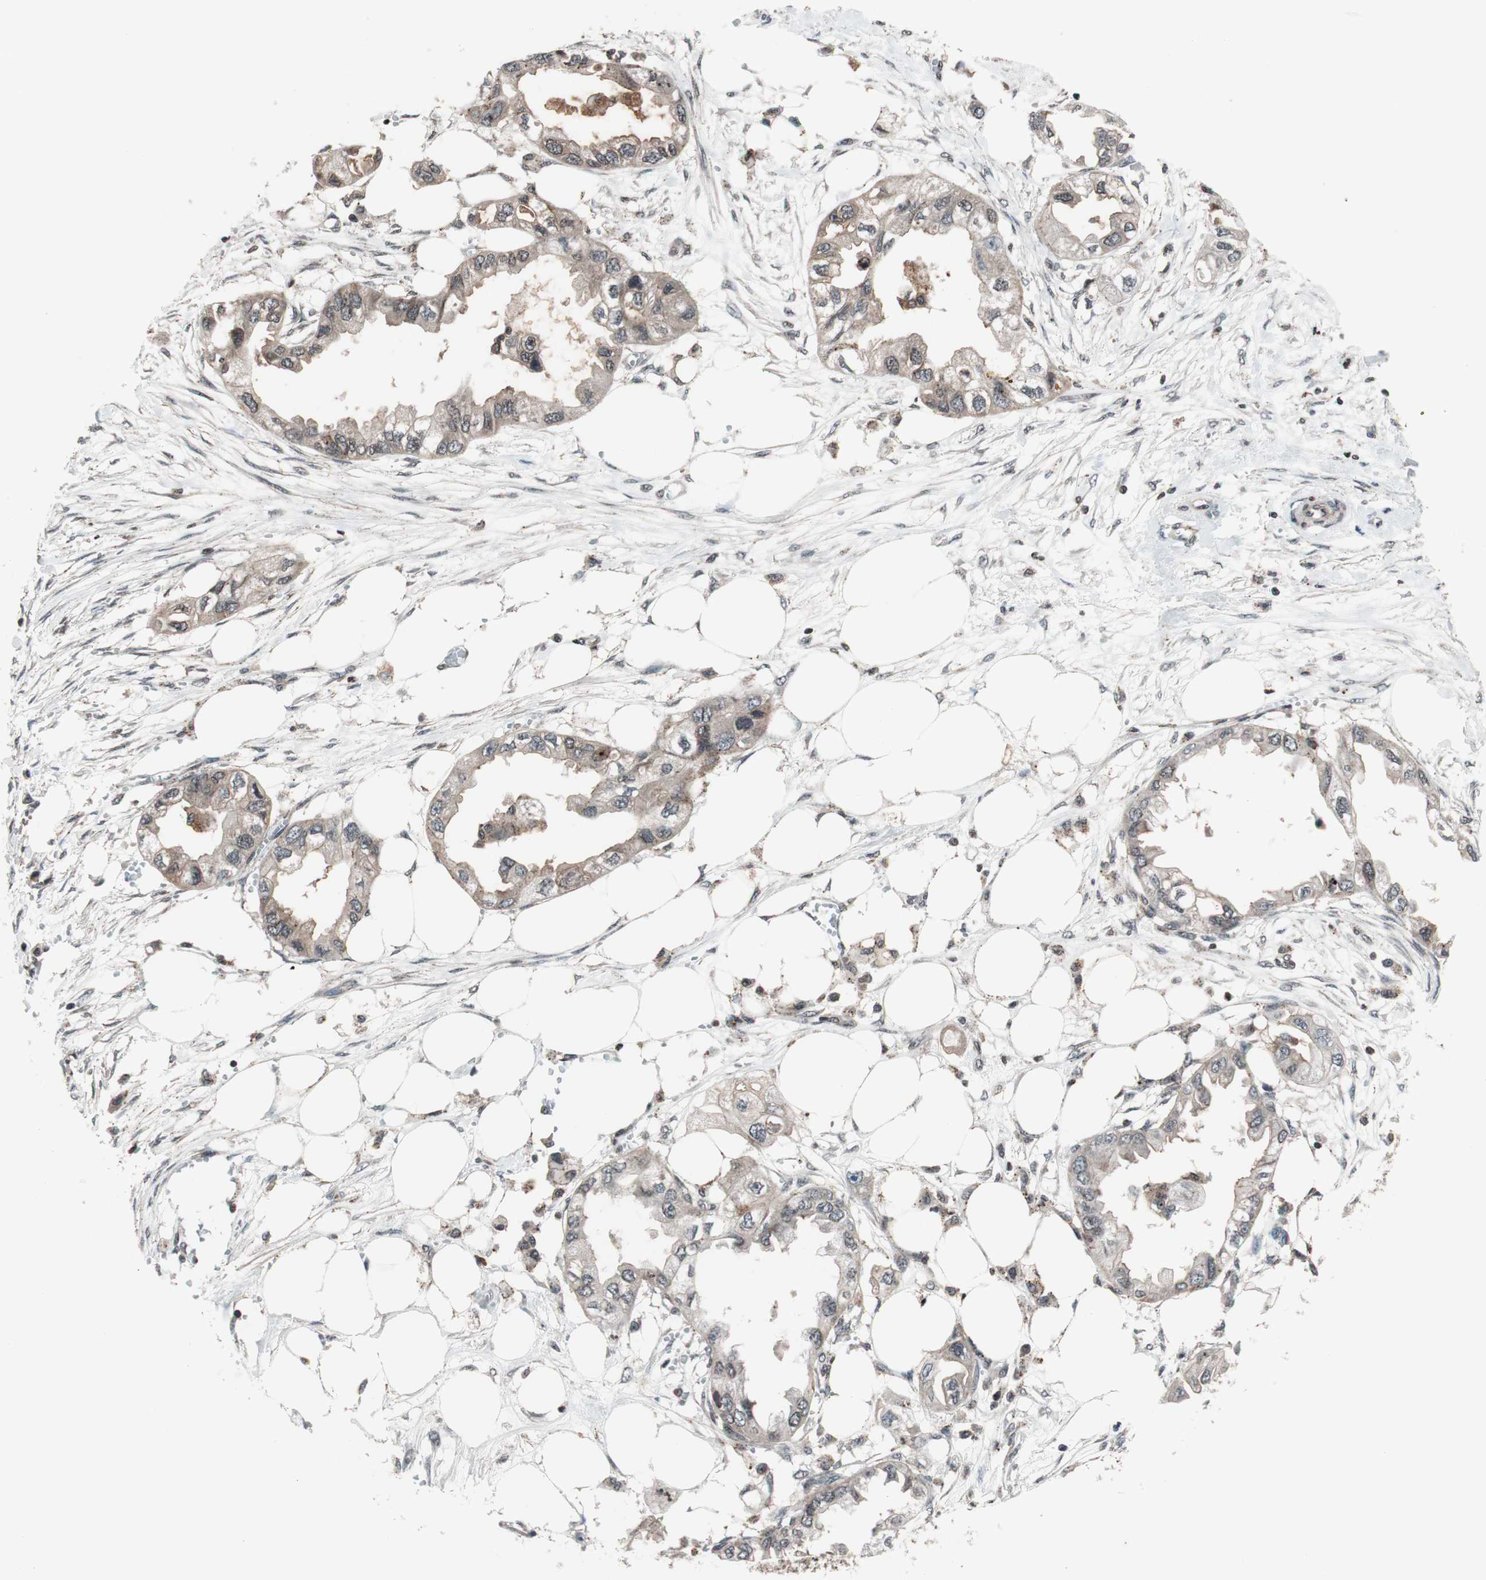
{"staining": {"intensity": "weak", "quantity": "<25%", "location": "cytoplasmic/membranous"}, "tissue": "endometrial cancer", "cell_type": "Tumor cells", "image_type": "cancer", "snomed": [{"axis": "morphology", "description": "Adenocarcinoma, NOS"}, {"axis": "topography", "description": "Endometrium"}], "caption": "Protein analysis of endometrial cancer displays no significant positivity in tumor cells.", "gene": "RFC1", "patient": {"sex": "female", "age": 67}}